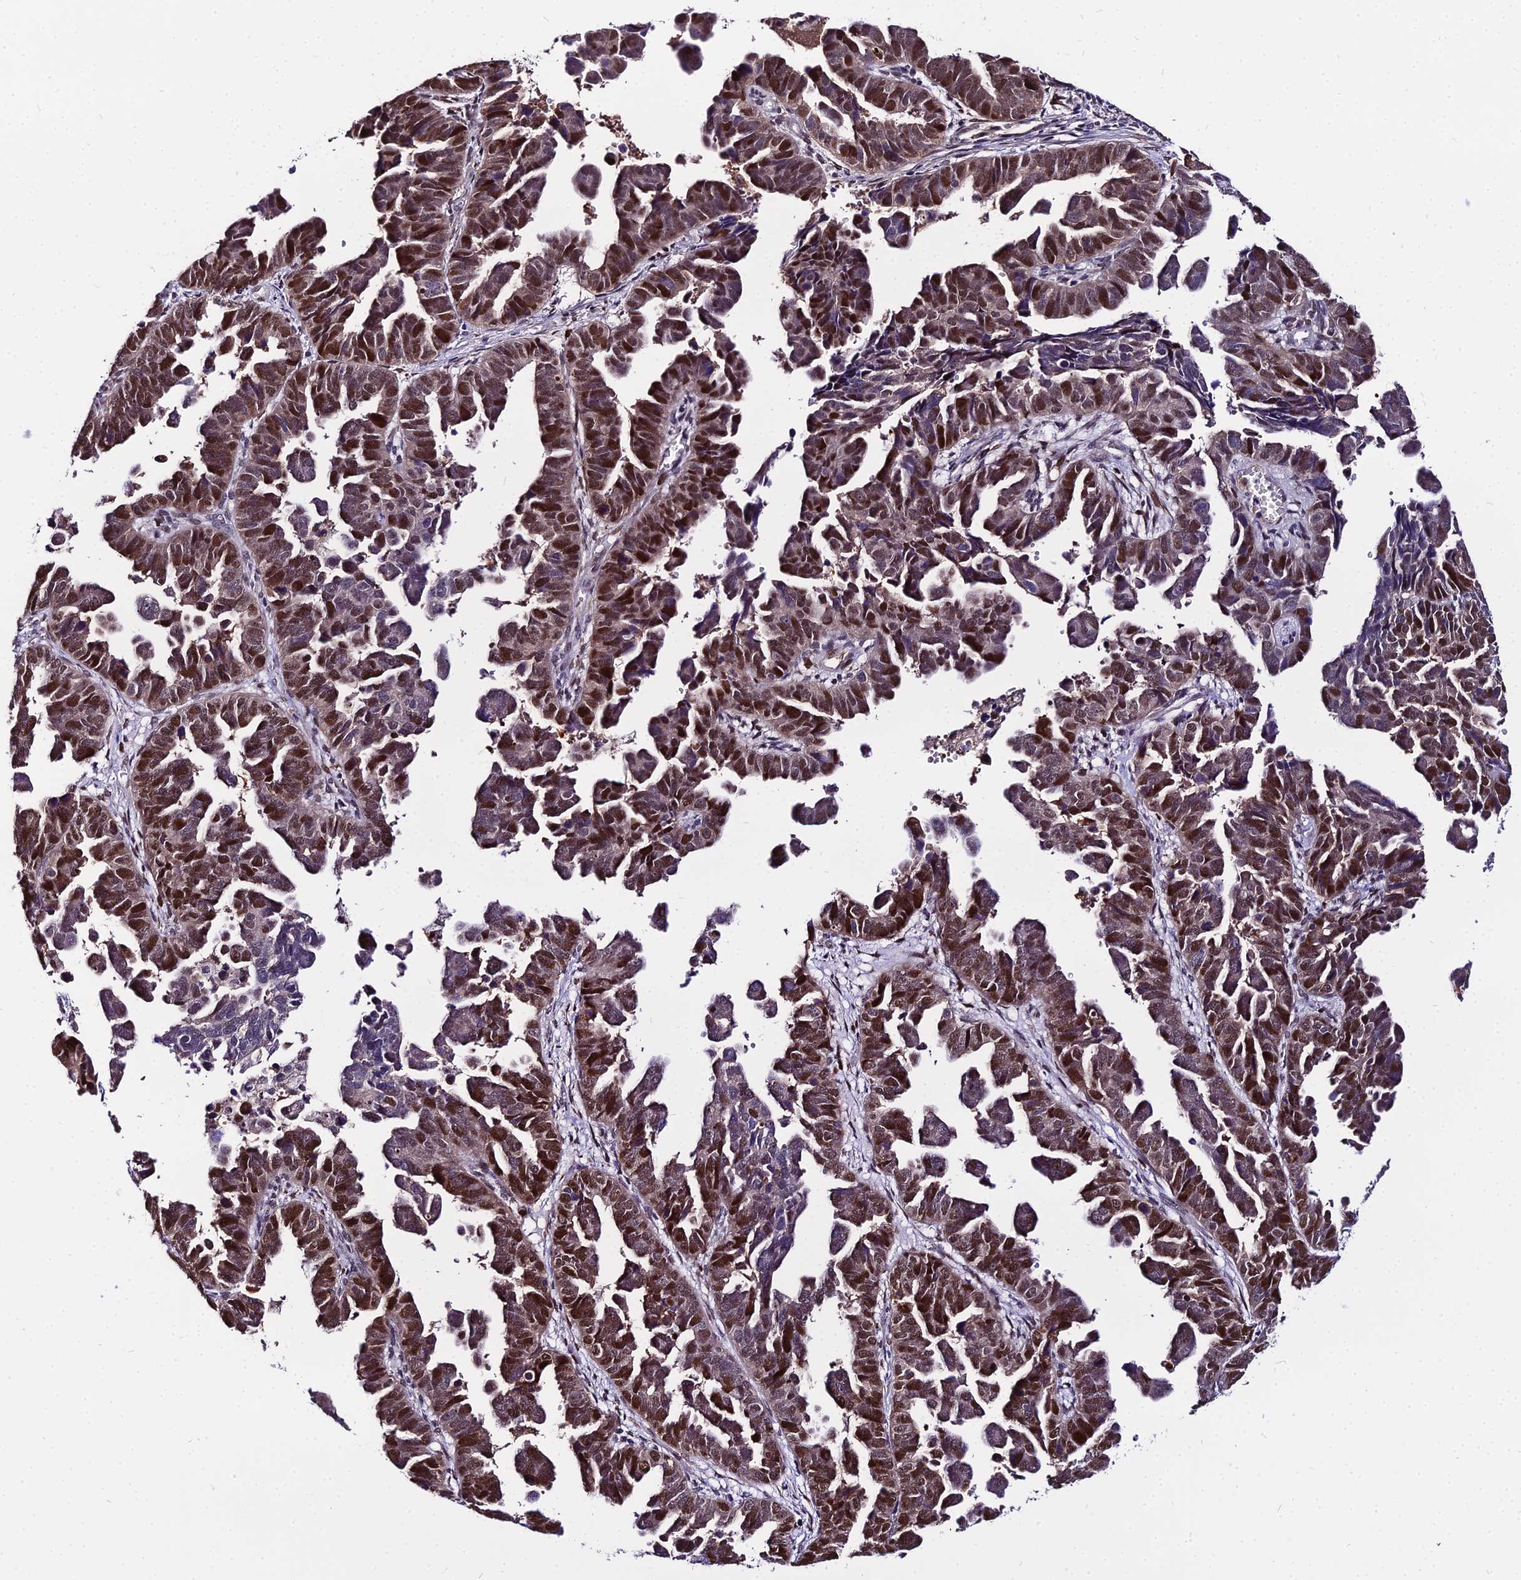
{"staining": {"intensity": "strong", "quantity": ">75%", "location": "nuclear"}, "tissue": "endometrial cancer", "cell_type": "Tumor cells", "image_type": "cancer", "snomed": [{"axis": "morphology", "description": "Adenocarcinoma, NOS"}, {"axis": "topography", "description": "Endometrium"}], "caption": "Immunohistochemistry (IHC) (DAB) staining of adenocarcinoma (endometrial) displays strong nuclear protein staining in about >75% of tumor cells. Nuclei are stained in blue.", "gene": "TRIML2", "patient": {"sex": "female", "age": 75}}